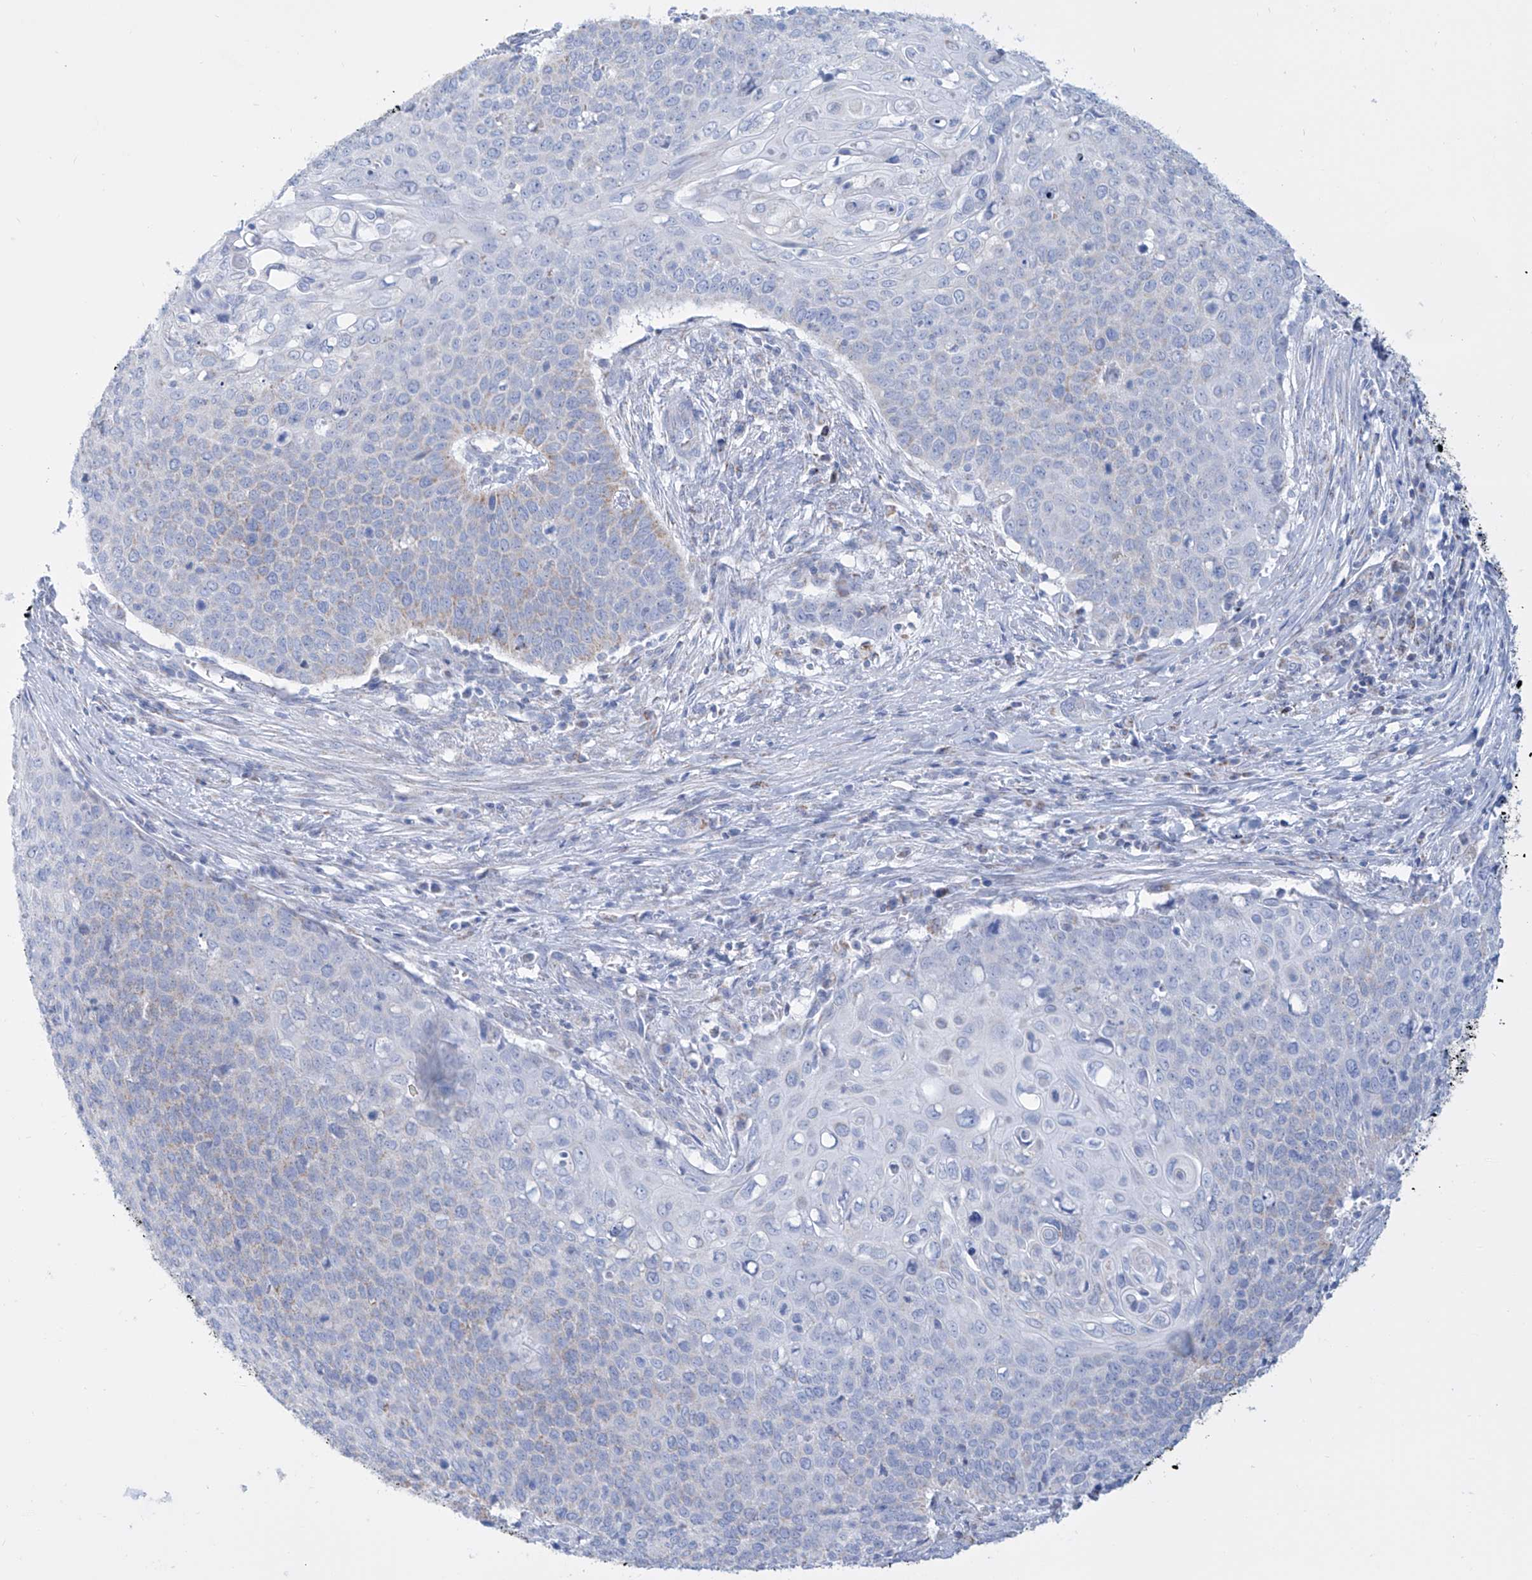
{"staining": {"intensity": "negative", "quantity": "none", "location": "none"}, "tissue": "cervical cancer", "cell_type": "Tumor cells", "image_type": "cancer", "snomed": [{"axis": "morphology", "description": "Squamous cell carcinoma, NOS"}, {"axis": "topography", "description": "Cervix"}], "caption": "Tumor cells are negative for protein expression in human cervical cancer (squamous cell carcinoma).", "gene": "ALDH6A1", "patient": {"sex": "female", "age": 39}}